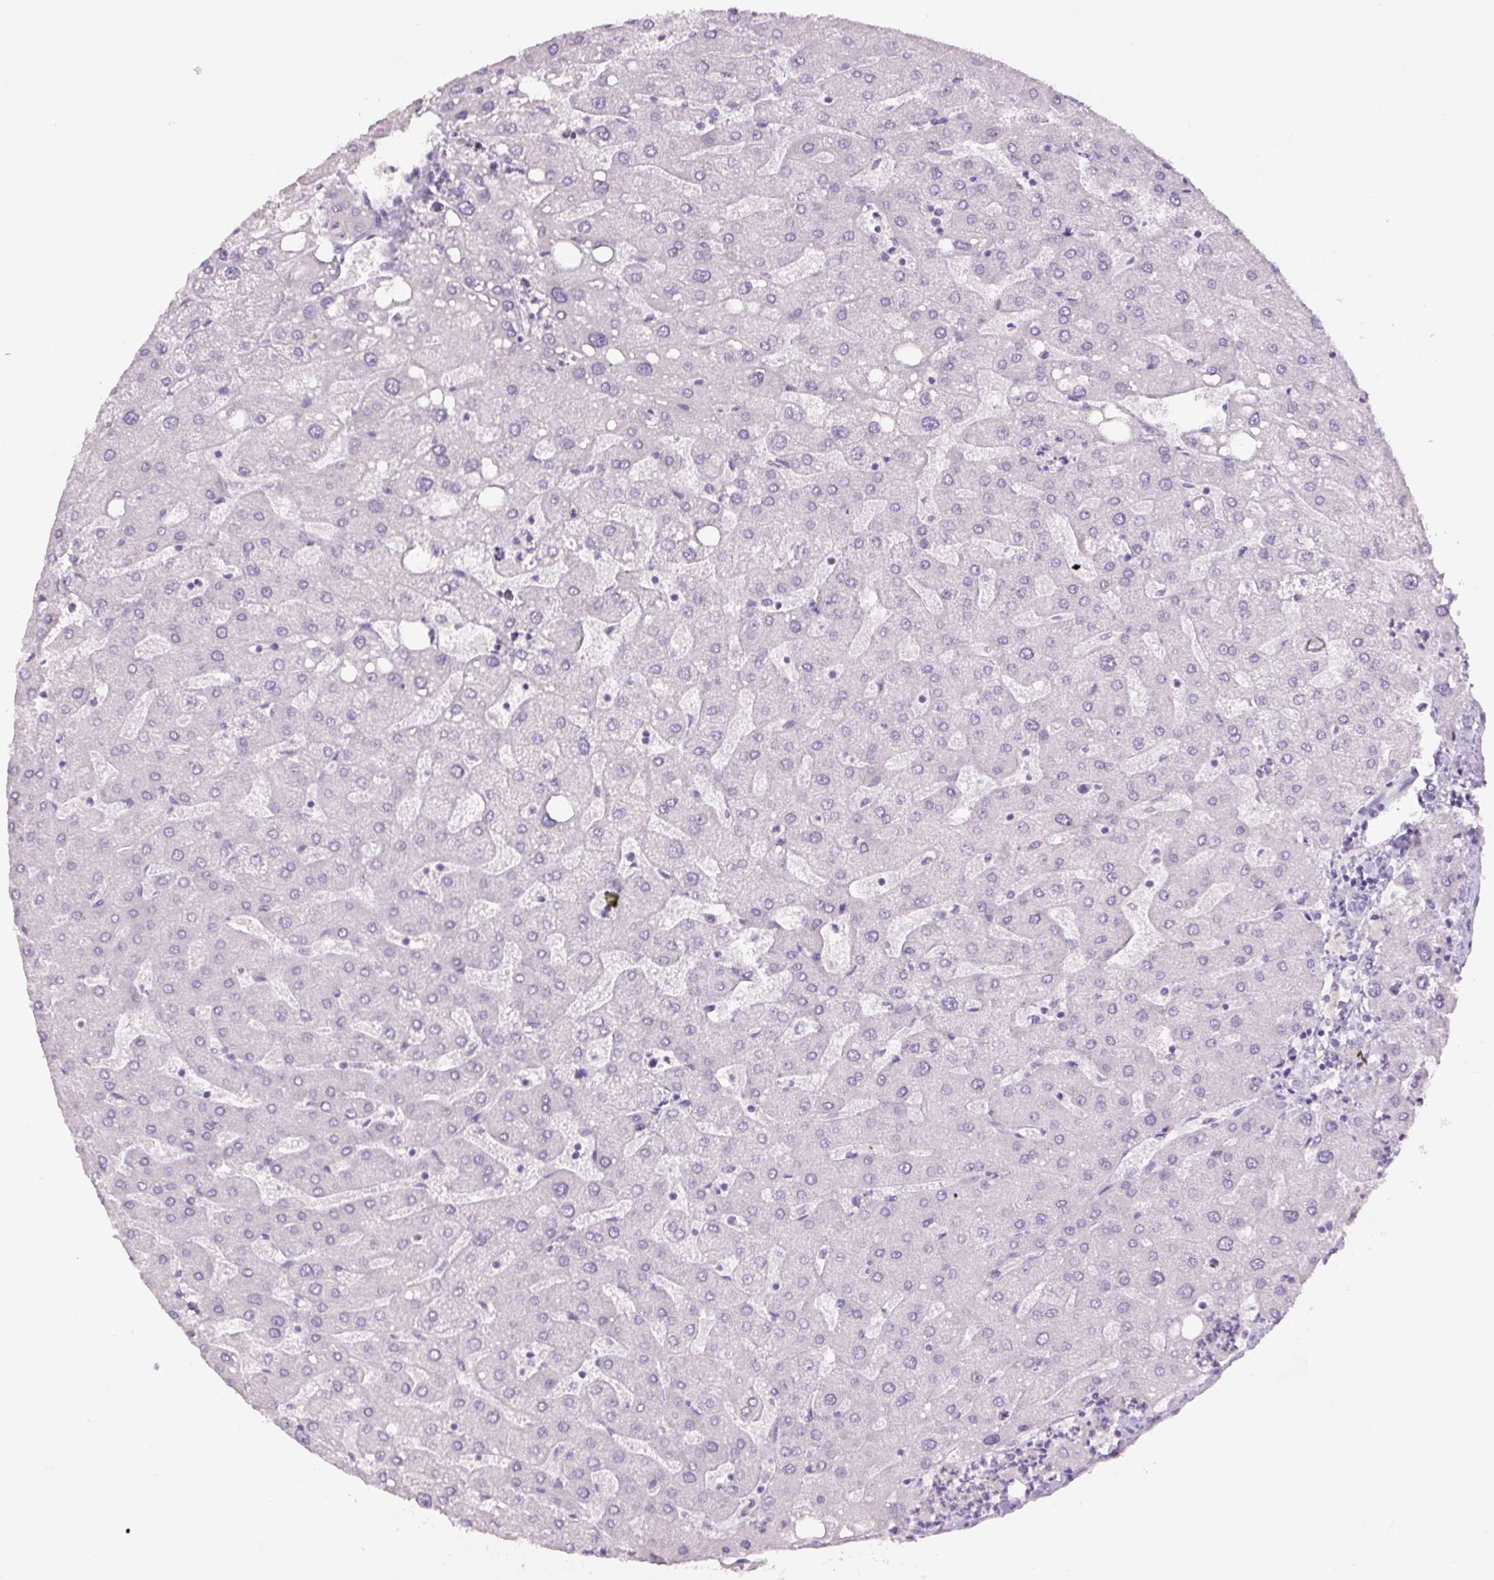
{"staining": {"intensity": "negative", "quantity": "none", "location": "none"}, "tissue": "liver", "cell_type": "Cholangiocytes", "image_type": "normal", "snomed": [{"axis": "morphology", "description": "Normal tissue, NOS"}, {"axis": "topography", "description": "Liver"}], "caption": "A histopathology image of liver stained for a protein displays no brown staining in cholangiocytes. The staining was performed using DAB to visualize the protein expression in brown, while the nuclei were stained in blue with hematoxylin (Magnification: 20x).", "gene": "SIX1", "patient": {"sex": "male", "age": 67}}